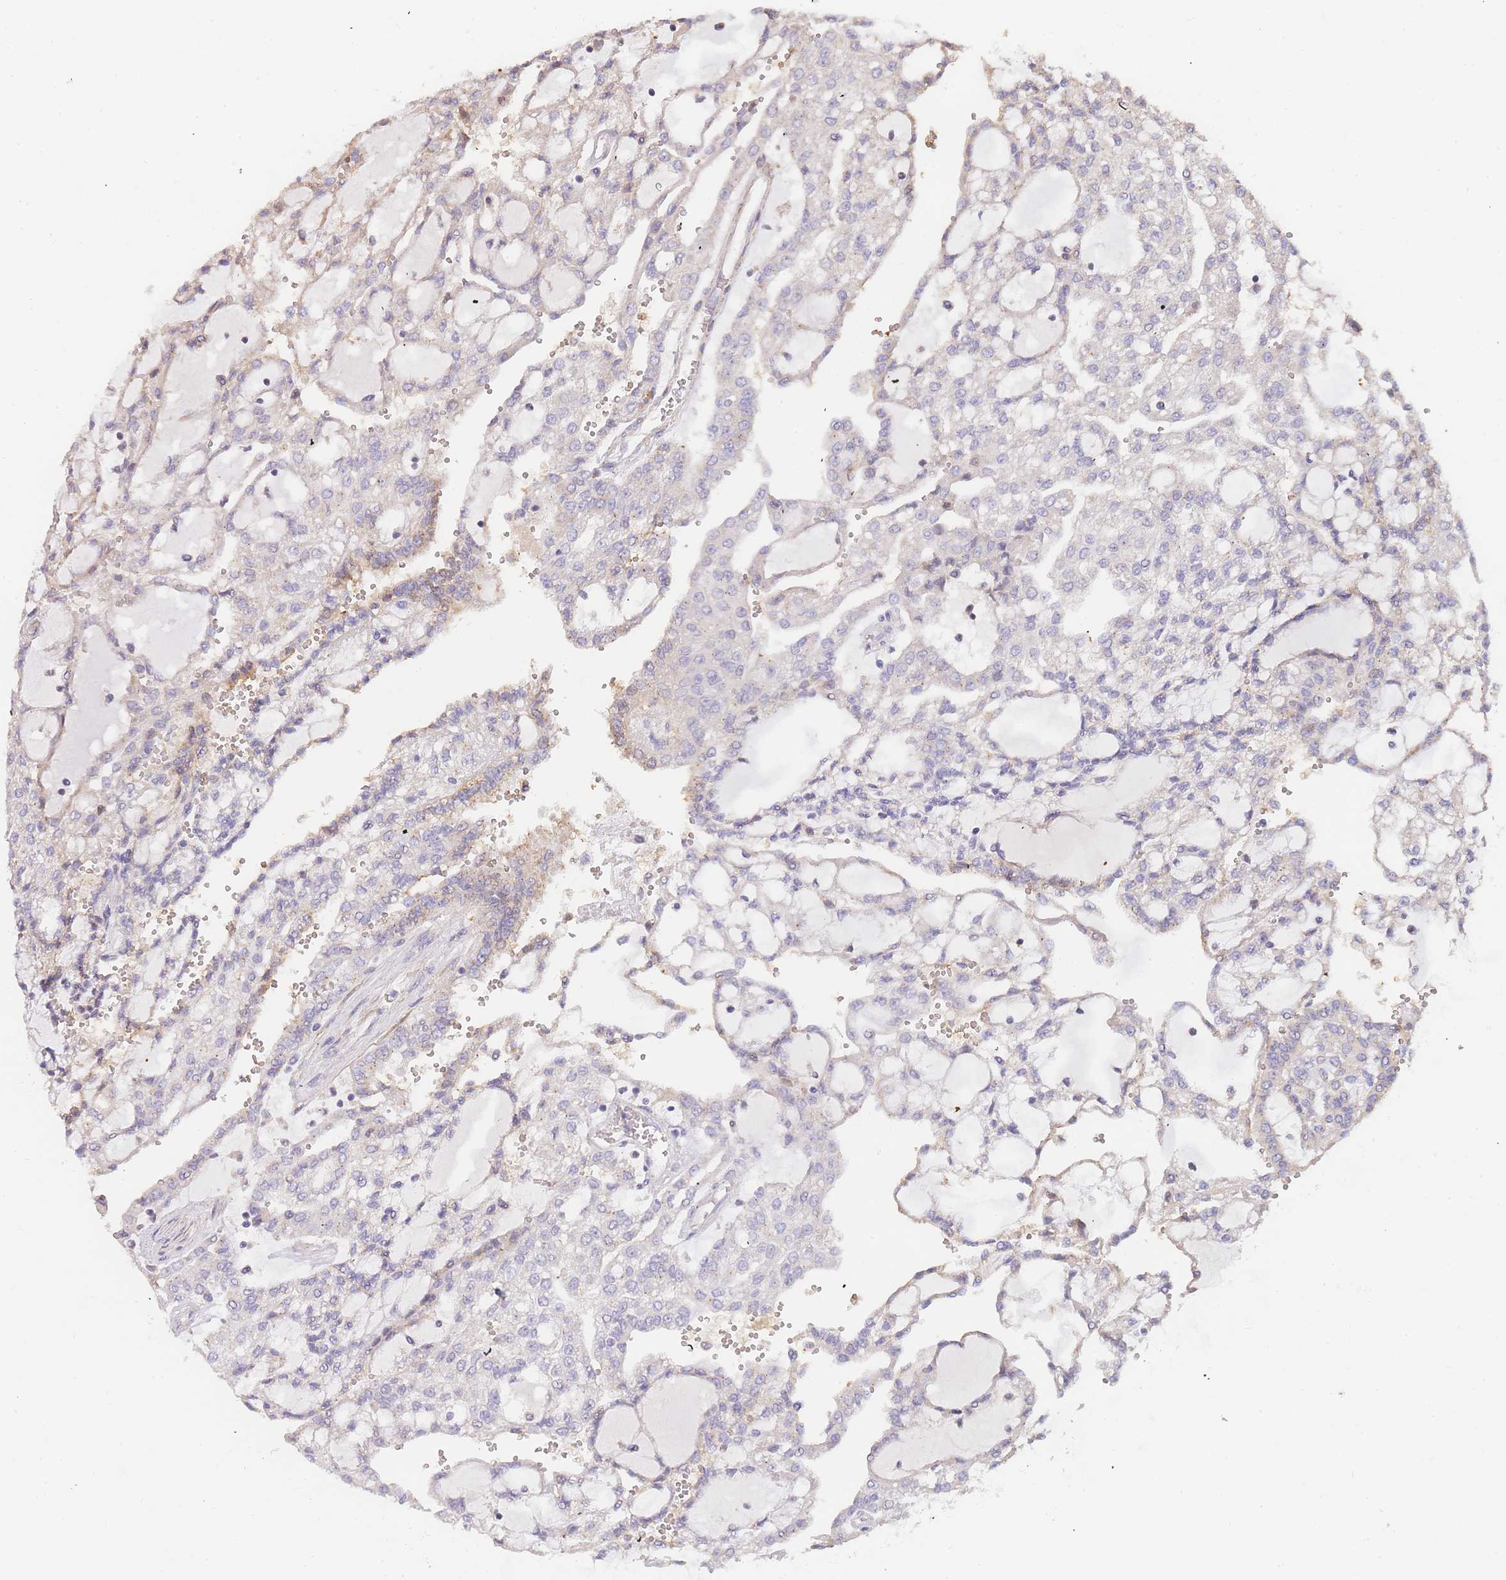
{"staining": {"intensity": "negative", "quantity": "none", "location": "none"}, "tissue": "renal cancer", "cell_type": "Tumor cells", "image_type": "cancer", "snomed": [{"axis": "morphology", "description": "Adenocarcinoma, NOS"}, {"axis": "topography", "description": "Kidney"}], "caption": "The immunohistochemistry photomicrograph has no significant expression in tumor cells of renal cancer (adenocarcinoma) tissue.", "gene": "ADCY9", "patient": {"sex": "male", "age": 63}}